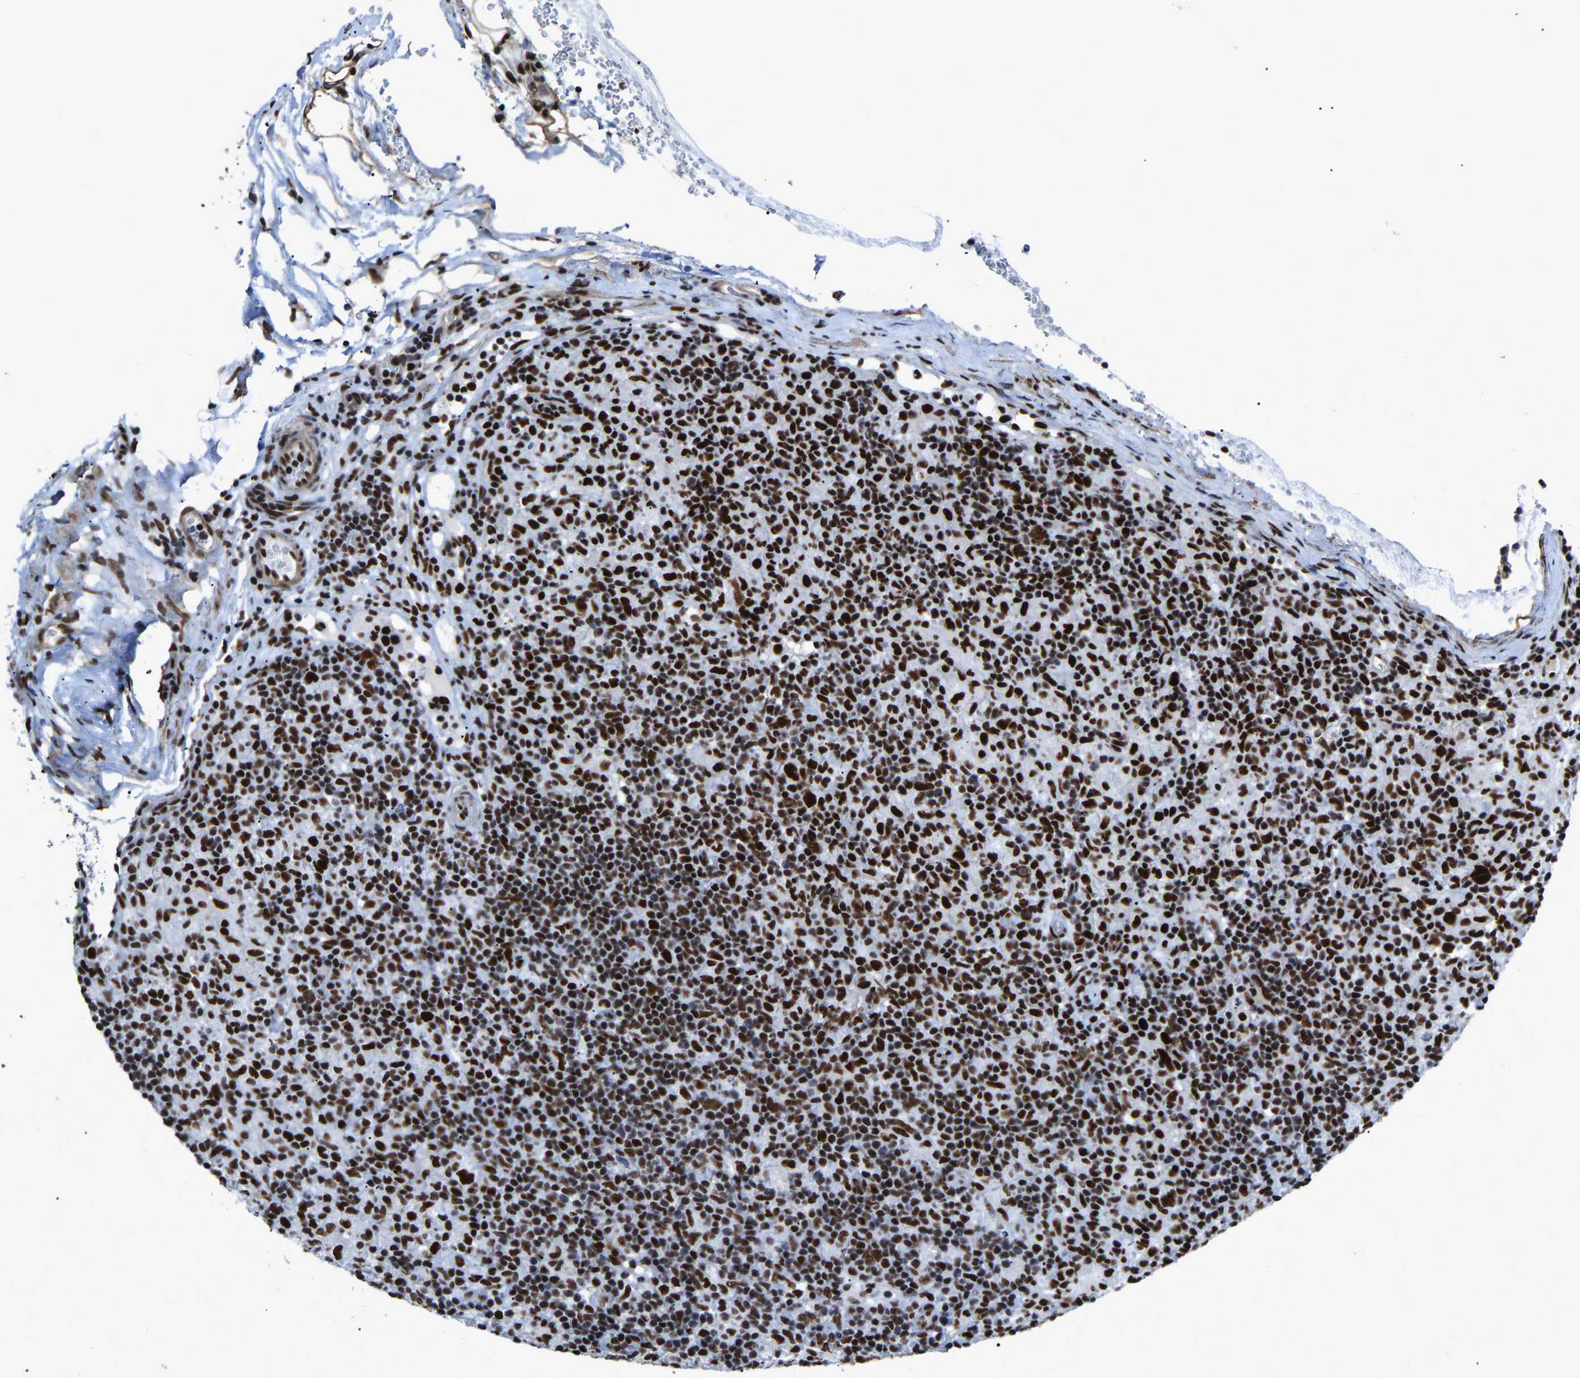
{"staining": {"intensity": "strong", "quantity": ">75%", "location": "nuclear"}, "tissue": "lymphoma", "cell_type": "Tumor cells", "image_type": "cancer", "snomed": [{"axis": "morphology", "description": "Hodgkin's disease, NOS"}, {"axis": "topography", "description": "Lymph node"}], "caption": "Strong nuclear staining is appreciated in approximately >75% of tumor cells in lymphoma. Immunohistochemistry stains the protein of interest in brown and the nuclei are stained blue.", "gene": "DDX5", "patient": {"sex": "male", "age": 70}}